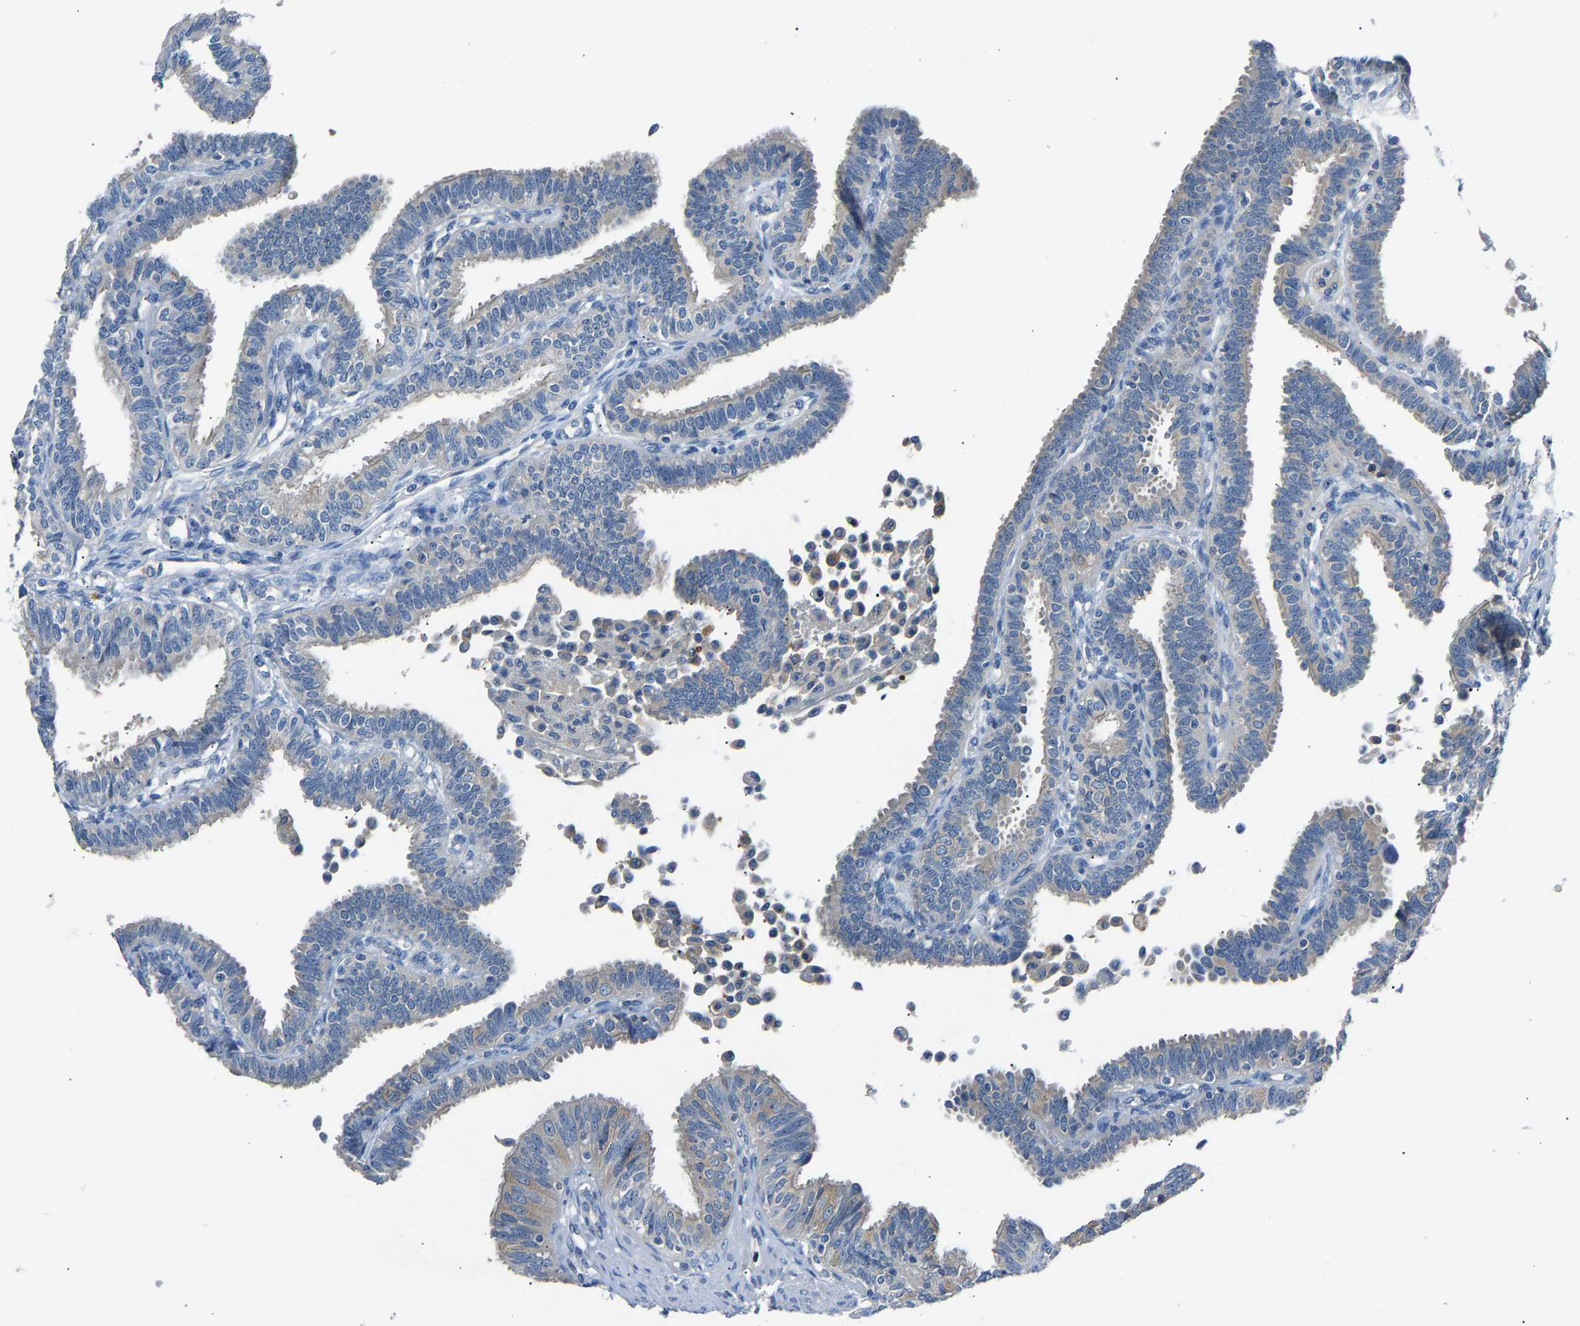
{"staining": {"intensity": "negative", "quantity": "none", "location": "none"}, "tissue": "fallopian tube", "cell_type": "Glandular cells", "image_type": "normal", "snomed": [{"axis": "morphology", "description": "Normal tissue, NOS"}, {"axis": "topography", "description": "Fallopian tube"}, {"axis": "topography", "description": "Placenta"}], "caption": "Immunohistochemistry (IHC) photomicrograph of benign fallopian tube stained for a protein (brown), which reveals no expression in glandular cells. (IHC, brightfield microscopy, high magnification).", "gene": "DNAAF5", "patient": {"sex": "female", "age": 34}}